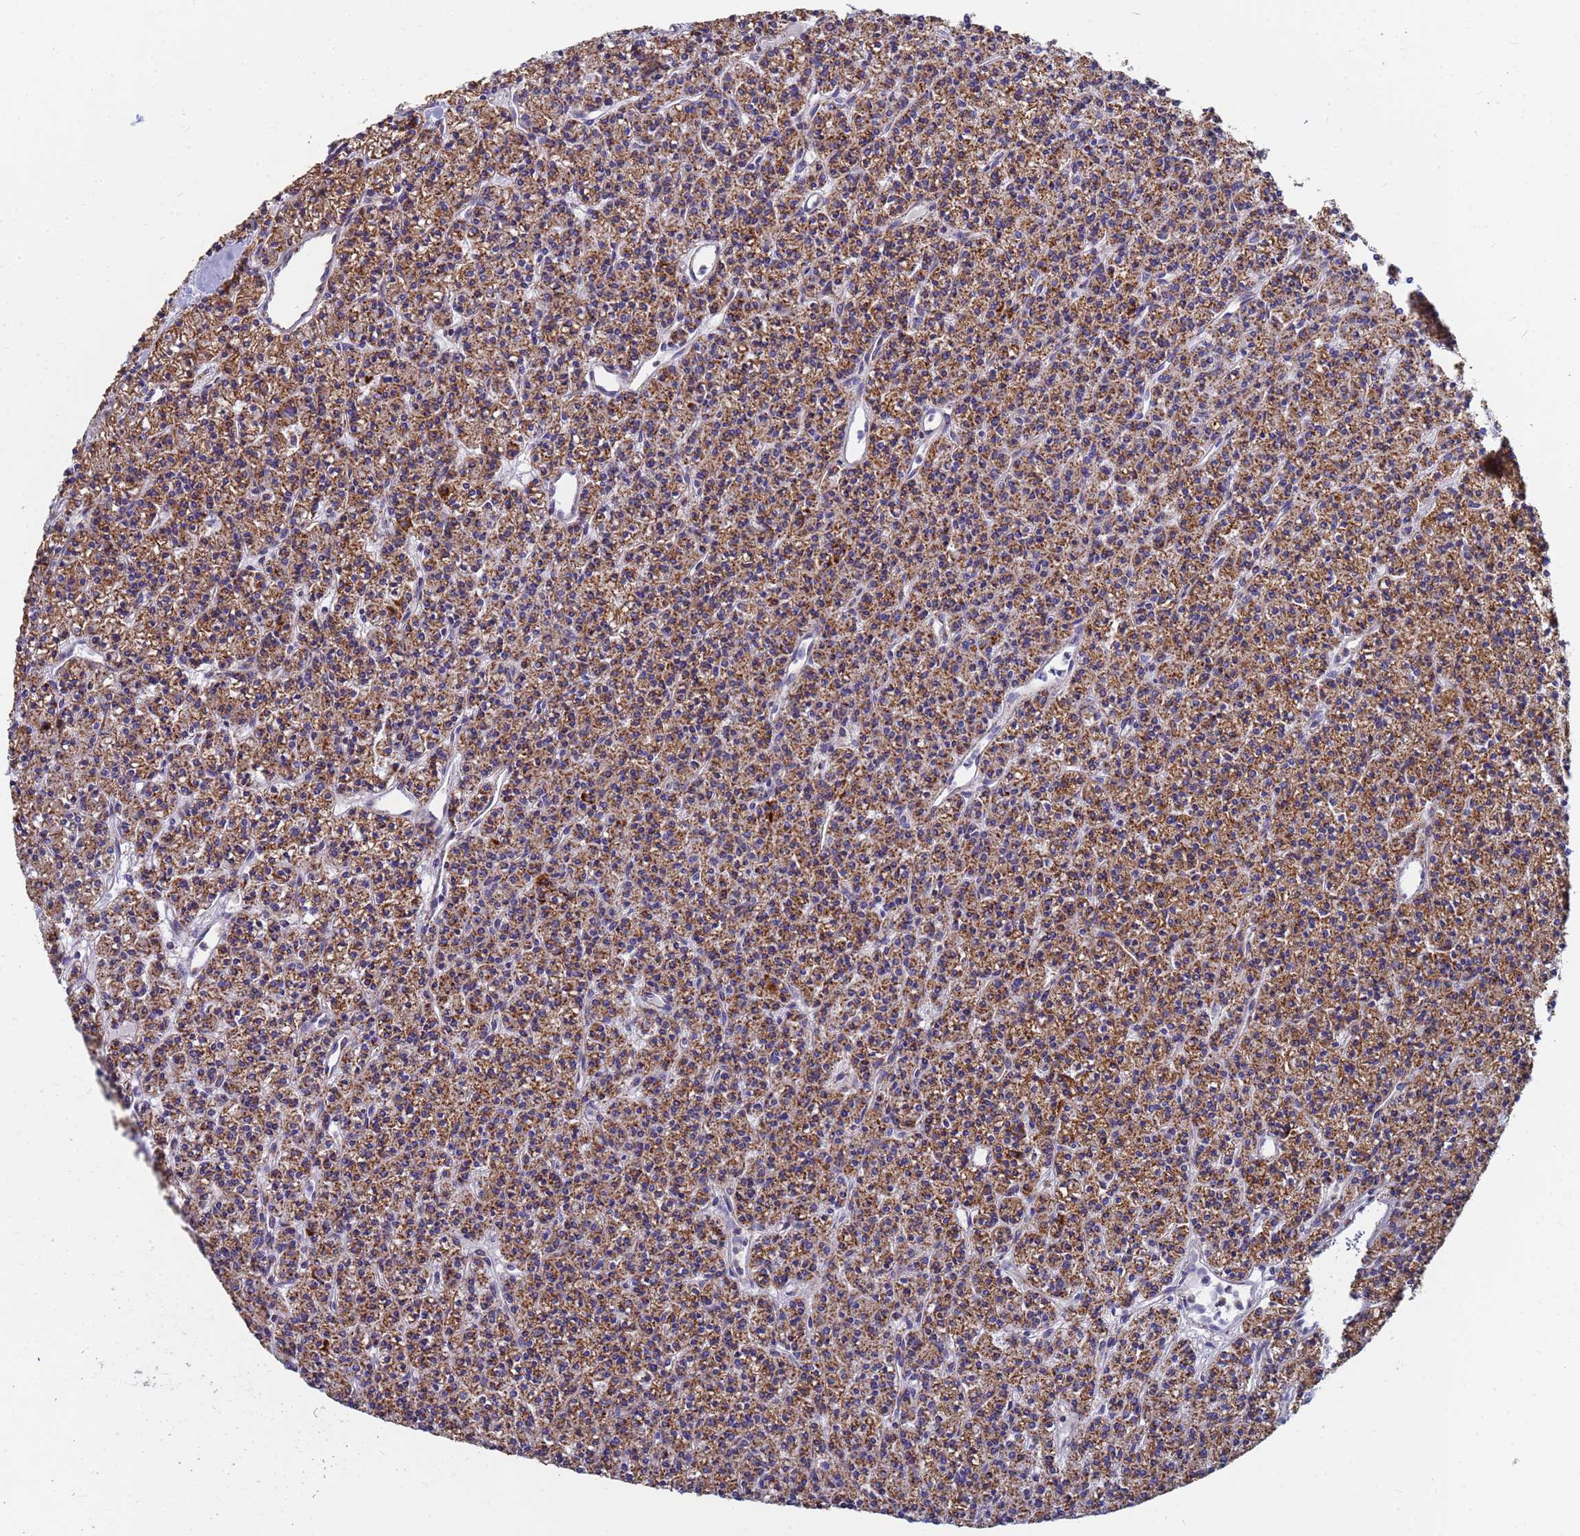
{"staining": {"intensity": "moderate", "quantity": ">75%", "location": "cytoplasmic/membranous"}, "tissue": "parathyroid gland", "cell_type": "Glandular cells", "image_type": "normal", "snomed": [{"axis": "morphology", "description": "Normal tissue, NOS"}, {"axis": "topography", "description": "Parathyroid gland"}], "caption": "Human parathyroid gland stained with a brown dye exhibits moderate cytoplasmic/membranous positive staining in approximately >75% of glandular cells.", "gene": "UQCRHL", "patient": {"sex": "female", "age": 45}}